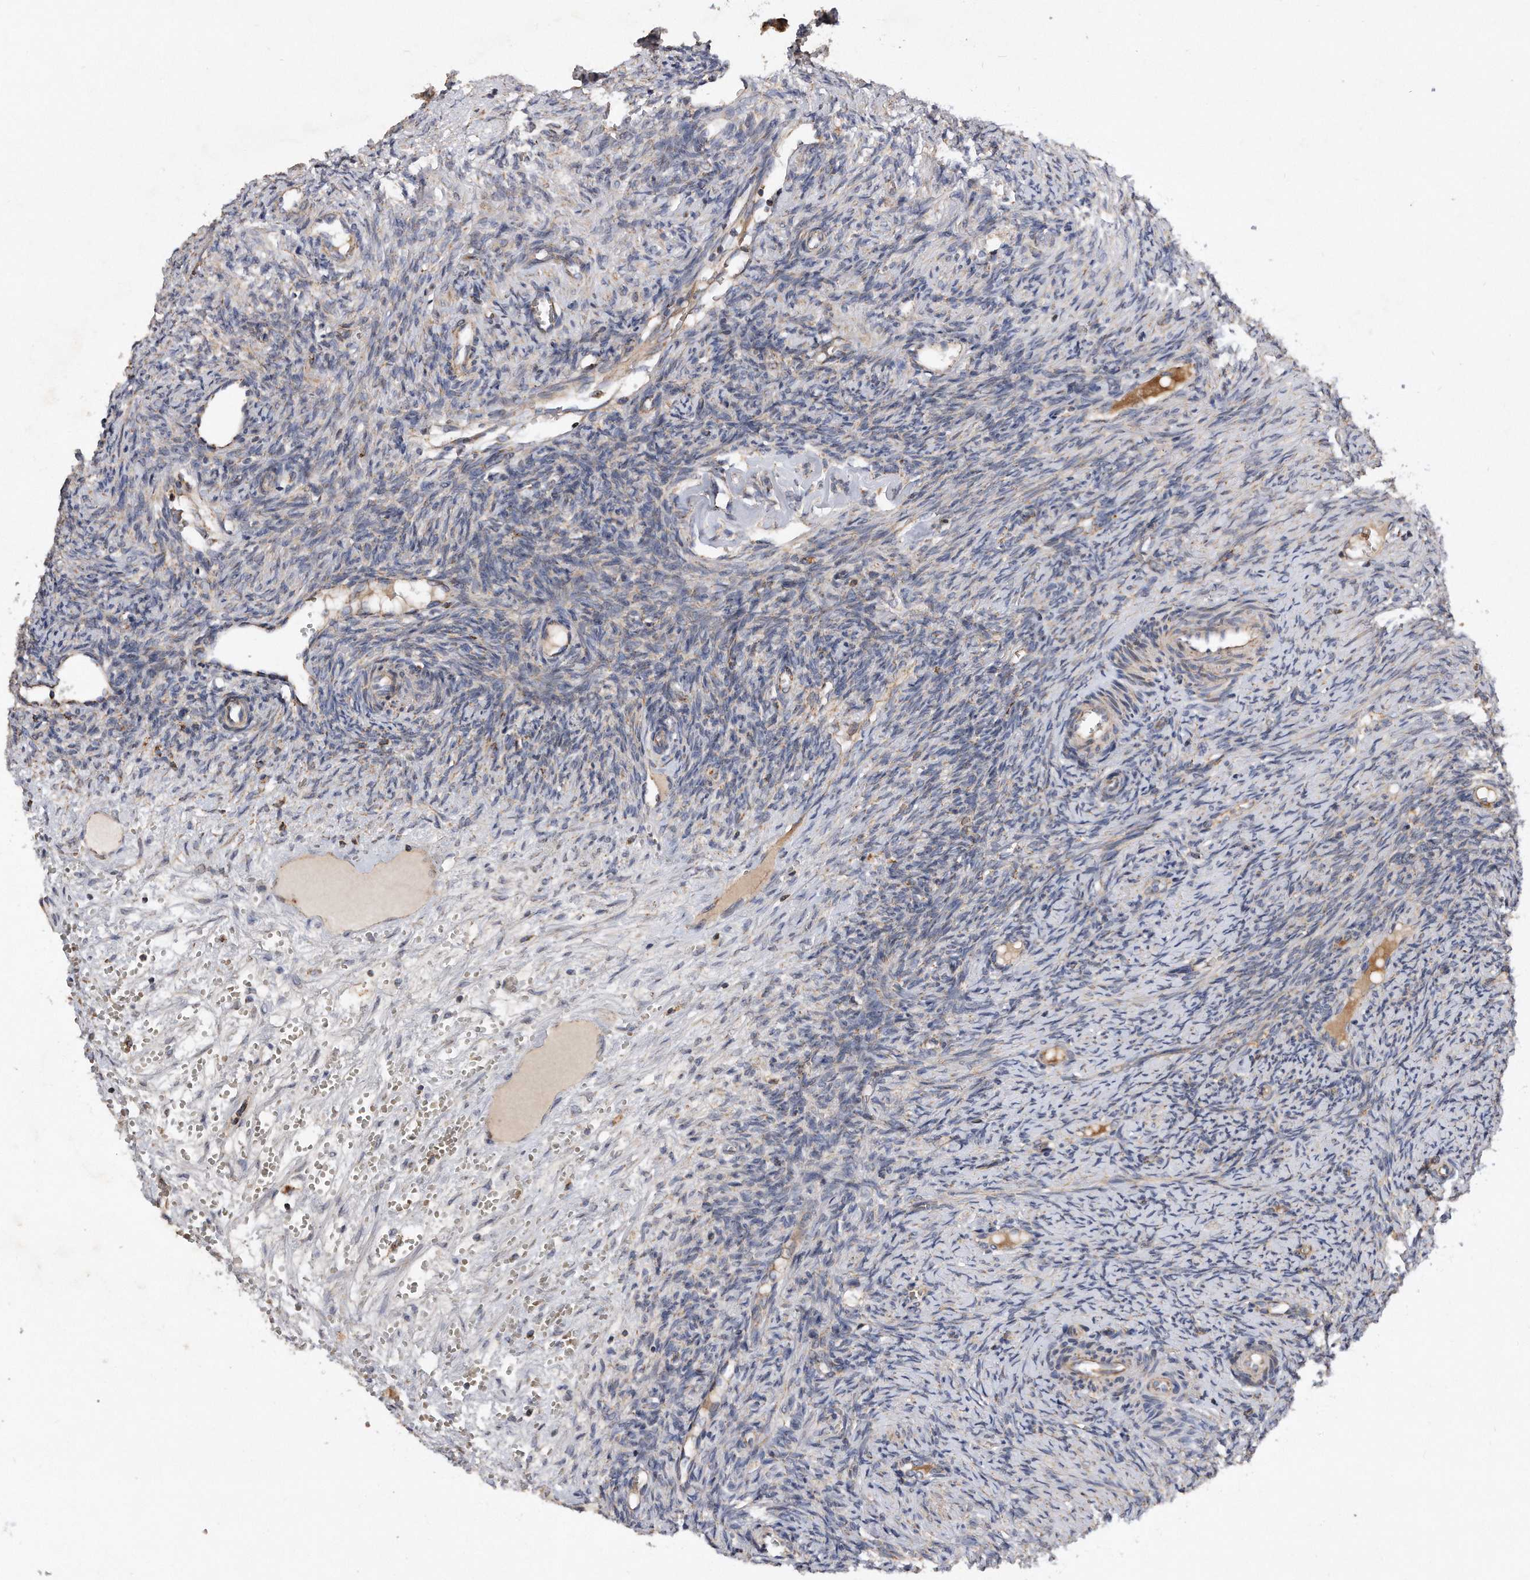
{"staining": {"intensity": "strong", "quantity": ">75%", "location": "cytoplasmic/membranous"}, "tissue": "ovary", "cell_type": "Follicle cells", "image_type": "normal", "snomed": [{"axis": "morphology", "description": "Normal tissue, NOS"}, {"axis": "topography", "description": "Ovary"}], "caption": "Immunohistochemical staining of normal ovary demonstrates strong cytoplasmic/membranous protein positivity in approximately >75% of follicle cells. Using DAB (brown) and hematoxylin (blue) stains, captured at high magnification using brightfield microscopy.", "gene": "PPP5C", "patient": {"sex": "female", "age": 41}}